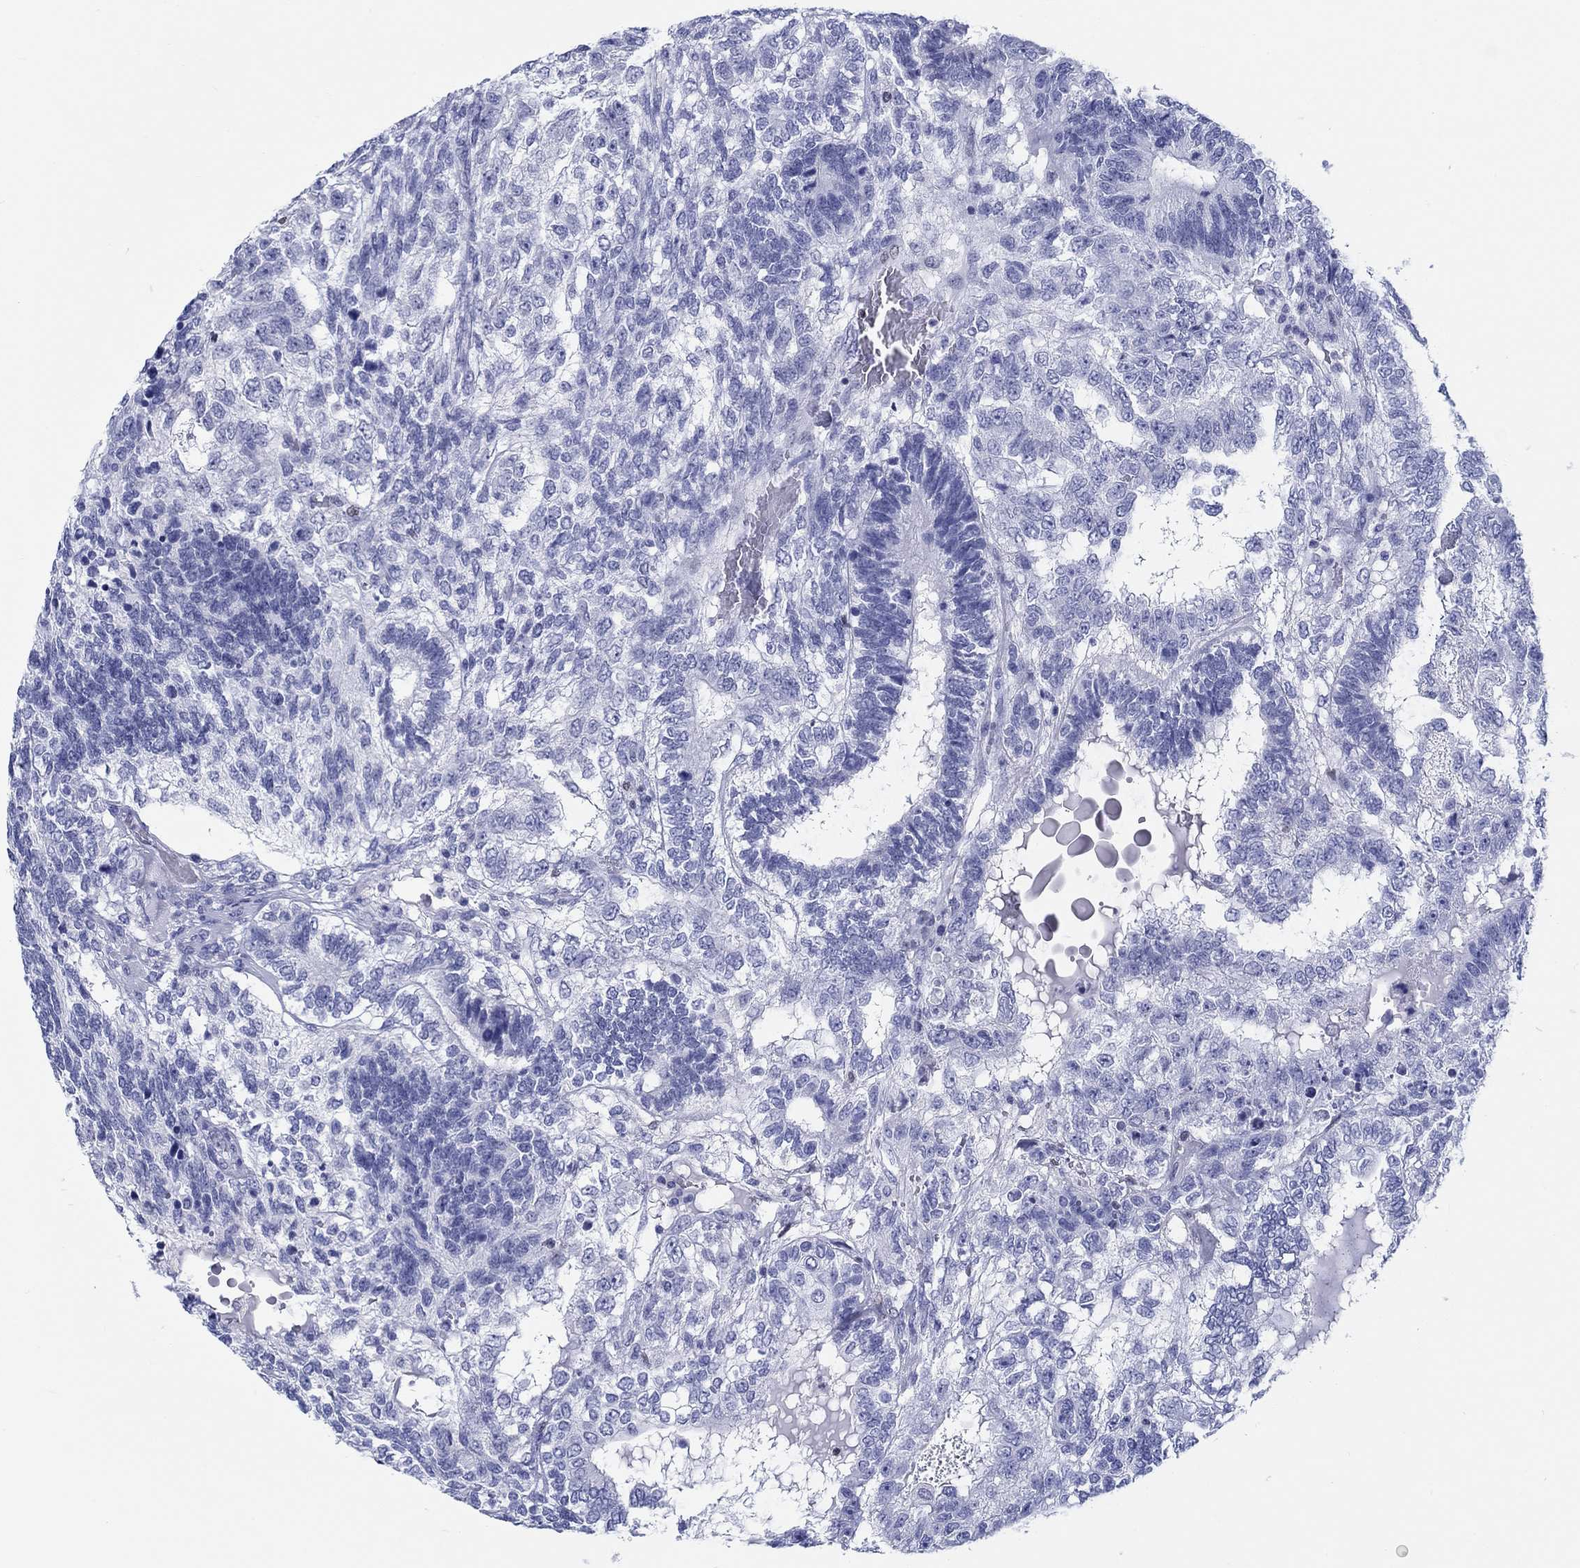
{"staining": {"intensity": "negative", "quantity": "none", "location": "none"}, "tissue": "testis cancer", "cell_type": "Tumor cells", "image_type": "cancer", "snomed": [{"axis": "morphology", "description": "Seminoma, NOS"}, {"axis": "morphology", "description": "Carcinoma, Embryonal, NOS"}, {"axis": "topography", "description": "Testis"}], "caption": "Immunohistochemical staining of seminoma (testis) exhibits no significant expression in tumor cells. (Stains: DAB immunohistochemistry with hematoxylin counter stain, Microscopy: brightfield microscopy at high magnification).", "gene": "H1-1", "patient": {"sex": "male", "age": 41}}